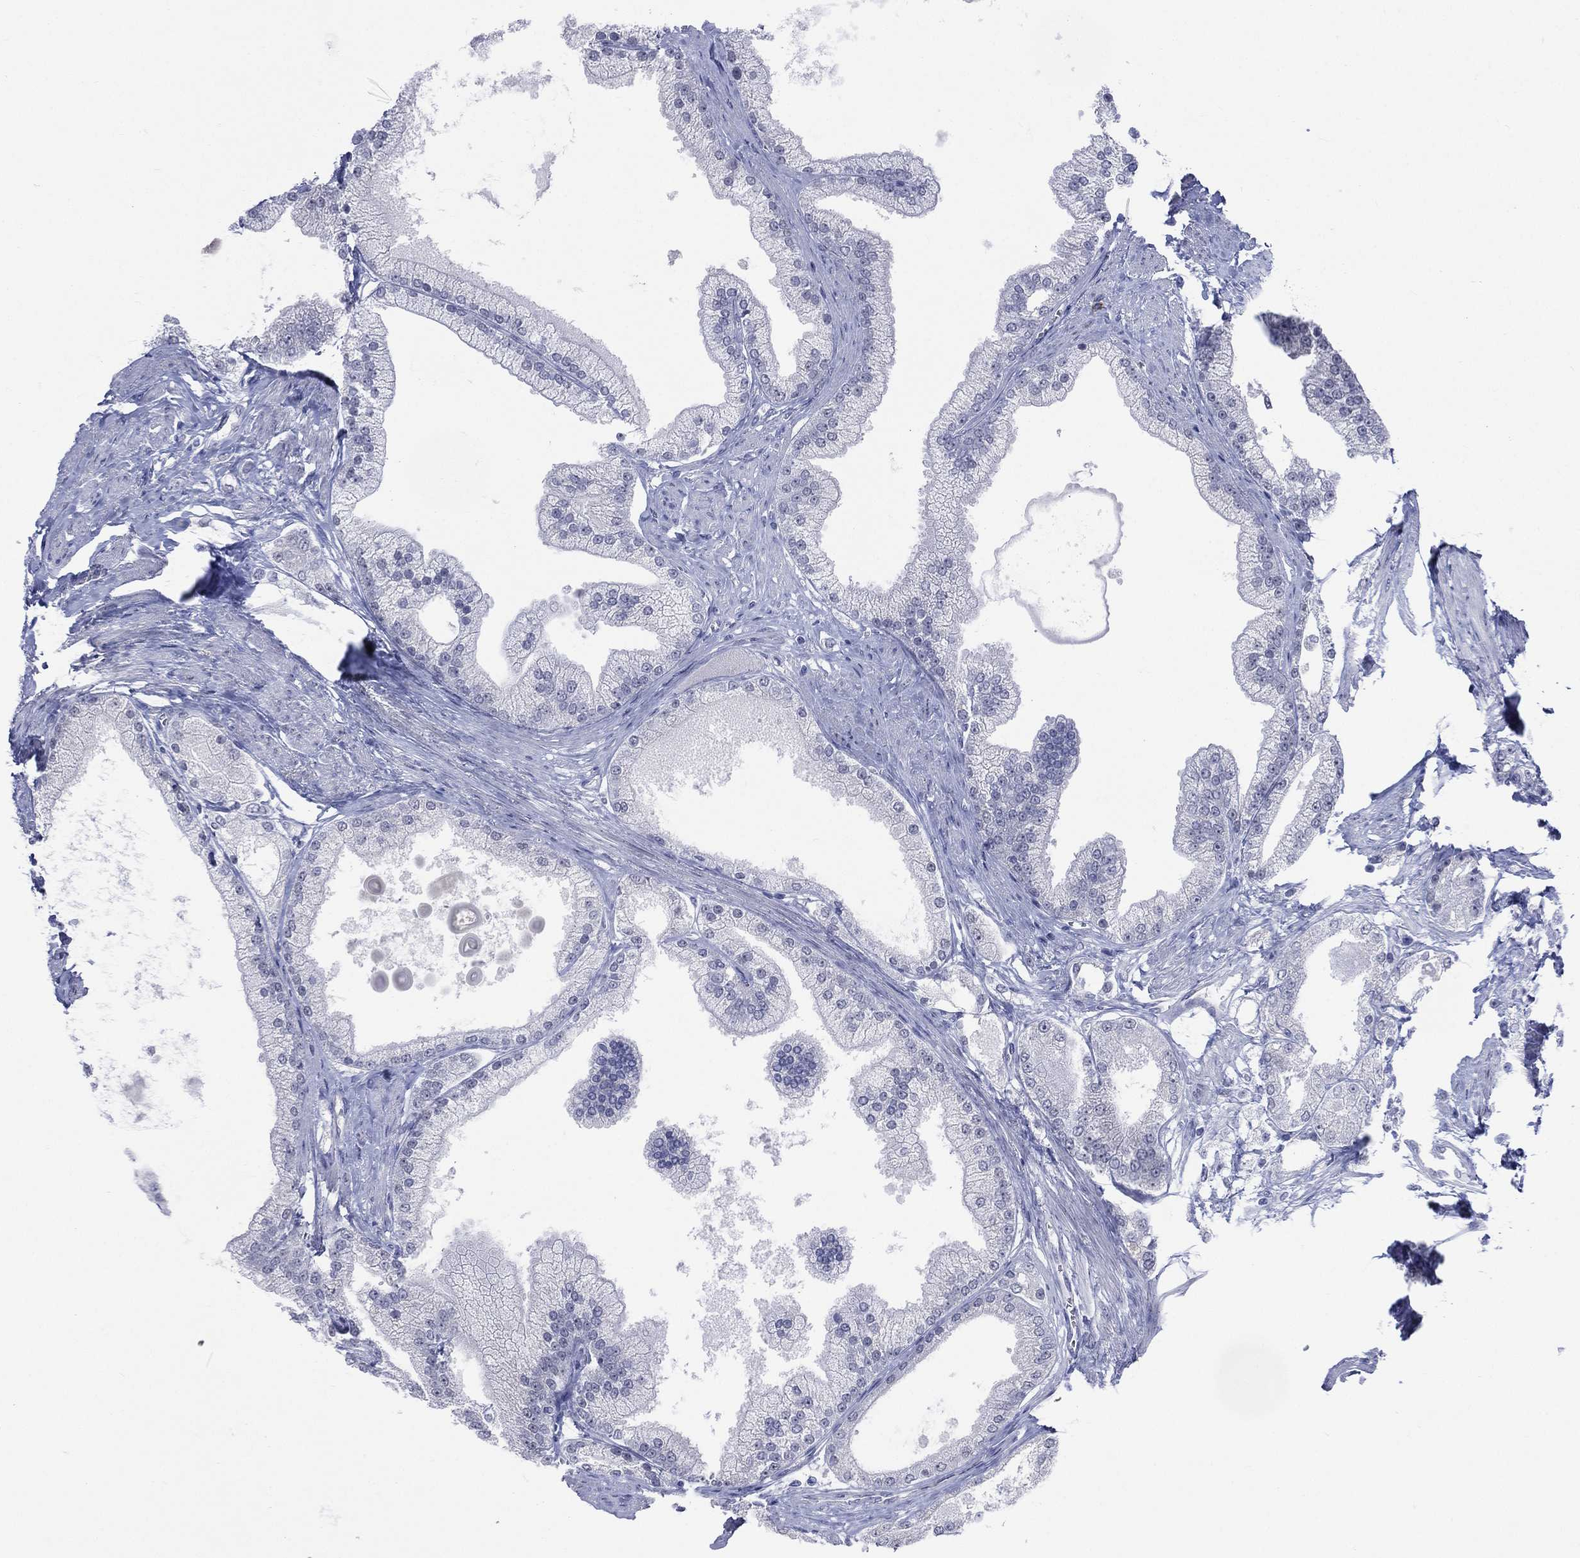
{"staining": {"intensity": "negative", "quantity": "none", "location": "none"}, "tissue": "prostate cancer", "cell_type": "Tumor cells", "image_type": "cancer", "snomed": [{"axis": "morphology", "description": "Adenocarcinoma, NOS"}, {"axis": "topography", "description": "Prostate and seminal vesicle, NOS"}, {"axis": "topography", "description": "Prostate"}], "caption": "IHC histopathology image of neoplastic tissue: human prostate cancer stained with DAB reveals no significant protein expression in tumor cells.", "gene": "AKAP3", "patient": {"sex": "male", "age": 67}}